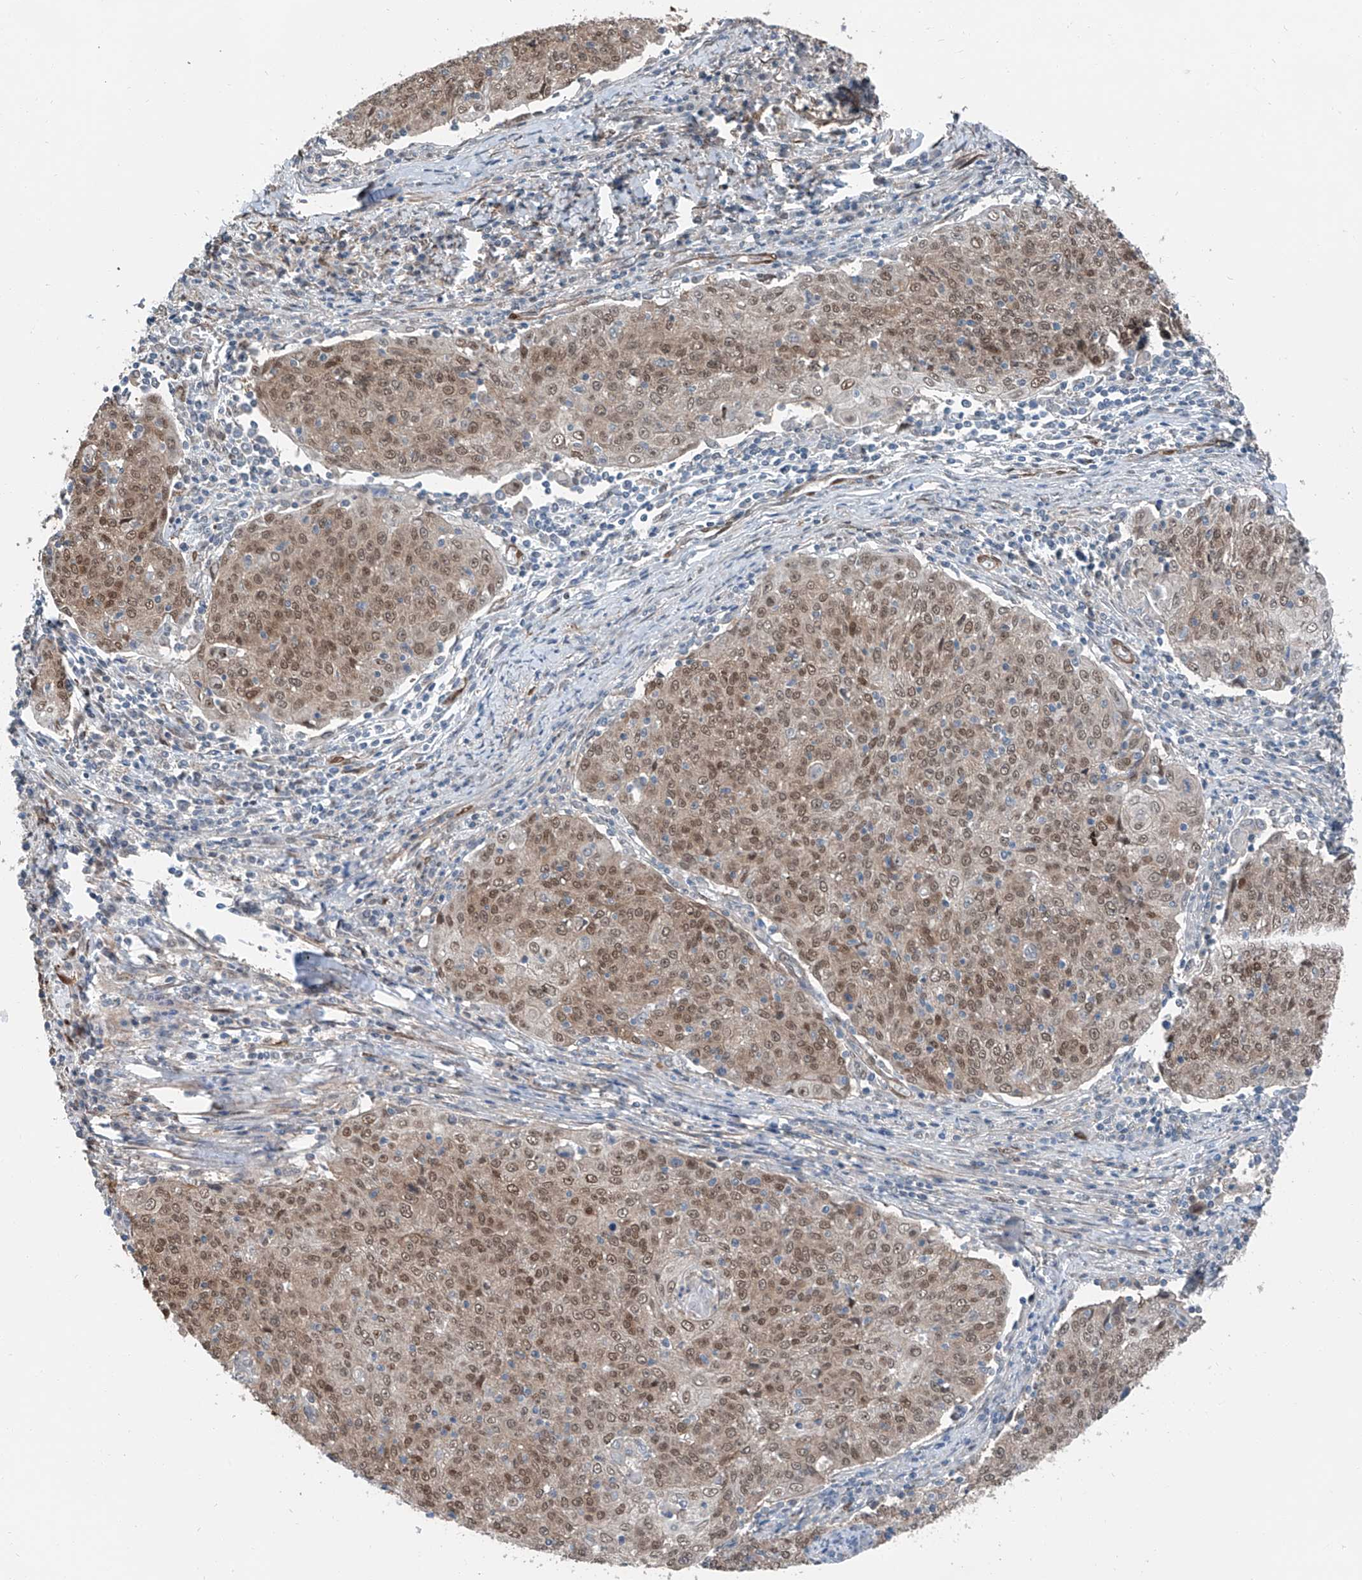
{"staining": {"intensity": "moderate", "quantity": ">75%", "location": "cytoplasmic/membranous,nuclear"}, "tissue": "cervical cancer", "cell_type": "Tumor cells", "image_type": "cancer", "snomed": [{"axis": "morphology", "description": "Squamous cell carcinoma, NOS"}, {"axis": "topography", "description": "Cervix"}], "caption": "Human cervical cancer stained with a protein marker demonstrates moderate staining in tumor cells.", "gene": "HSPA6", "patient": {"sex": "female", "age": 48}}